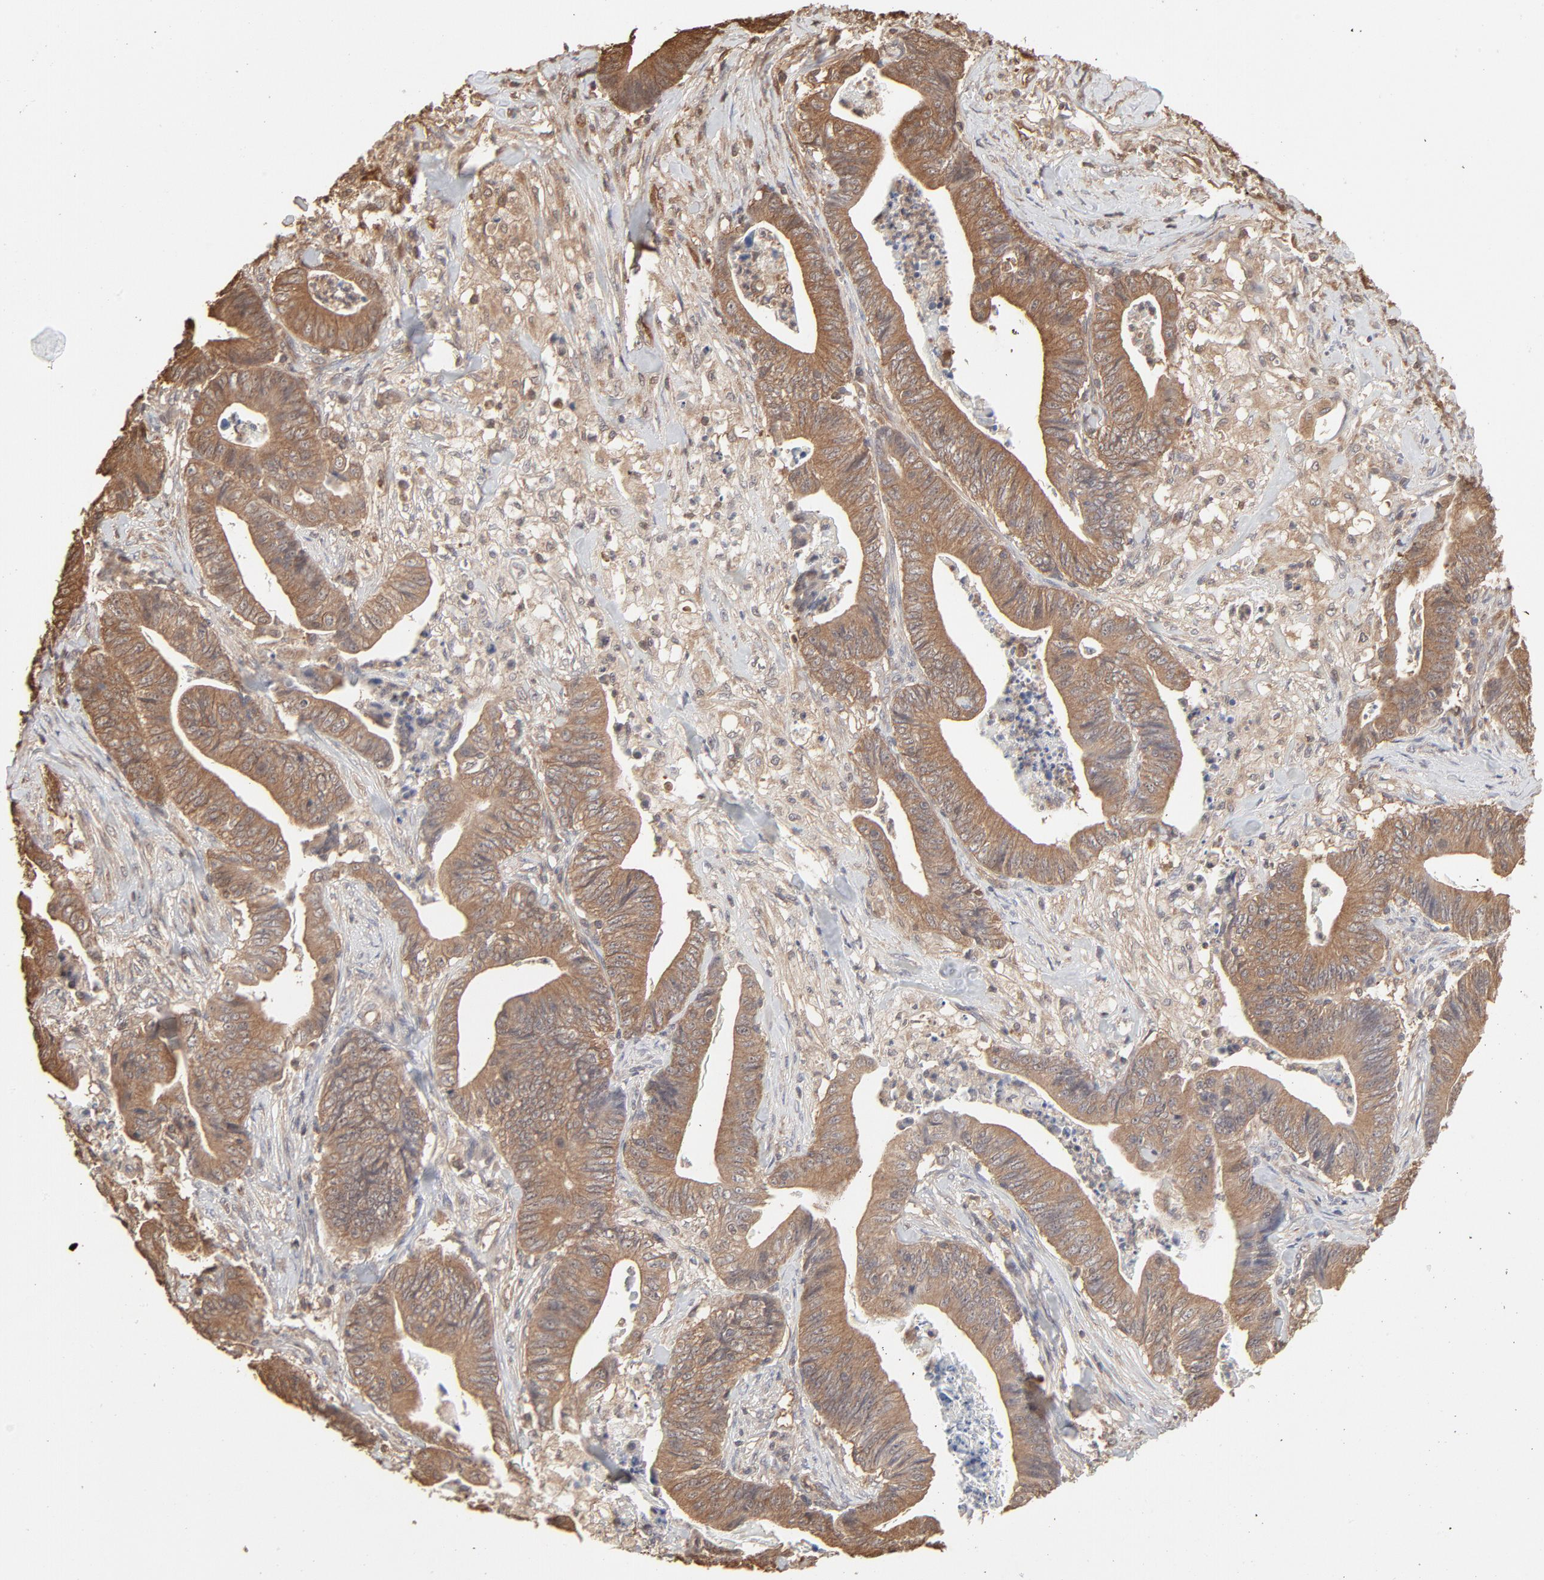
{"staining": {"intensity": "moderate", "quantity": ">75%", "location": "cytoplasmic/membranous"}, "tissue": "stomach cancer", "cell_type": "Tumor cells", "image_type": "cancer", "snomed": [{"axis": "morphology", "description": "Adenocarcinoma, NOS"}, {"axis": "topography", "description": "Stomach, lower"}], "caption": "About >75% of tumor cells in human stomach cancer (adenocarcinoma) demonstrate moderate cytoplasmic/membranous protein staining as visualized by brown immunohistochemical staining.", "gene": "PPP2CA", "patient": {"sex": "female", "age": 86}}